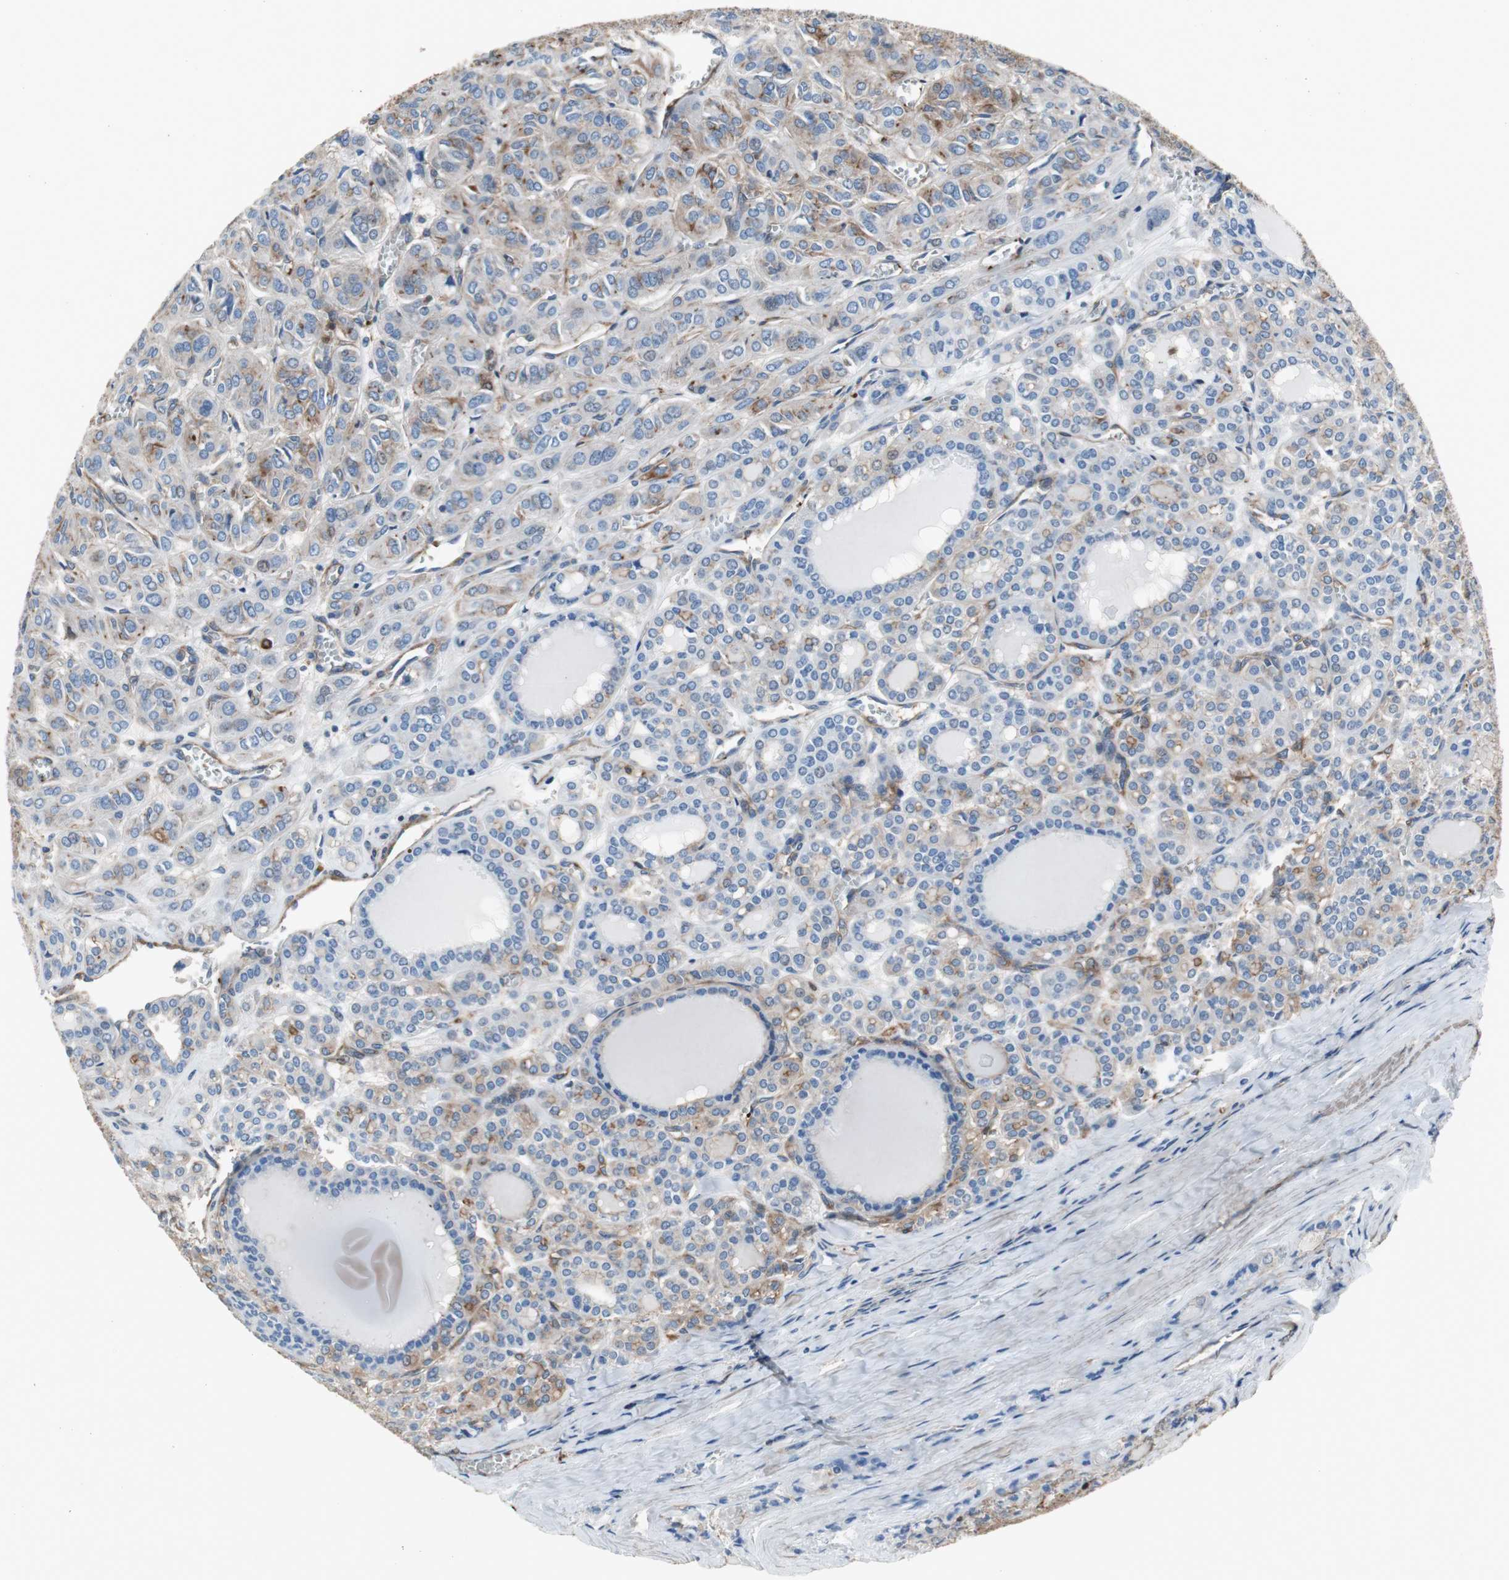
{"staining": {"intensity": "moderate", "quantity": "25%-75%", "location": "cytoplasmic/membranous"}, "tissue": "thyroid cancer", "cell_type": "Tumor cells", "image_type": "cancer", "snomed": [{"axis": "morphology", "description": "Follicular adenoma carcinoma, NOS"}, {"axis": "topography", "description": "Thyroid gland"}], "caption": "Immunohistochemical staining of human thyroid cancer exhibits medium levels of moderate cytoplasmic/membranous positivity in approximately 25%-75% of tumor cells.", "gene": "ACTN1", "patient": {"sex": "female", "age": 71}}